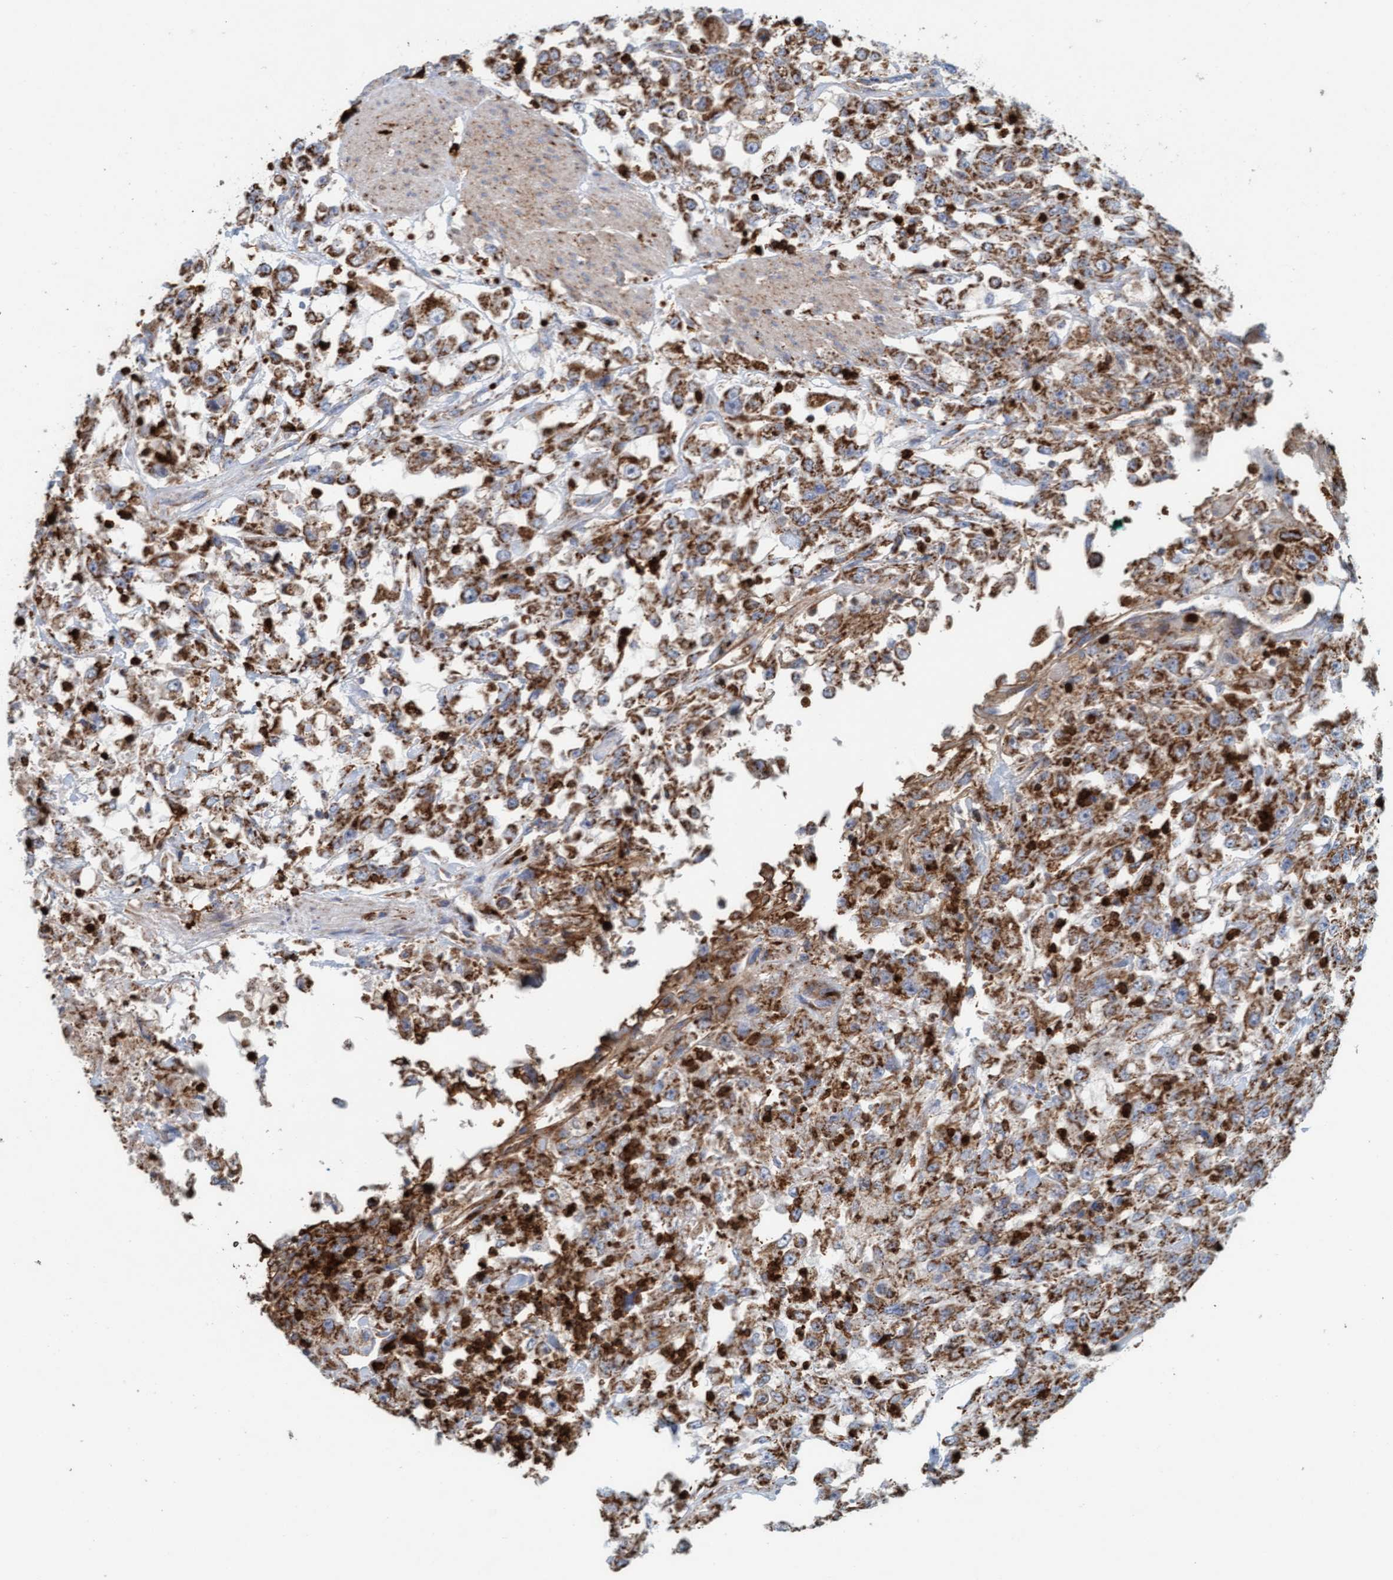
{"staining": {"intensity": "strong", "quantity": ">75%", "location": "cytoplasmic/membranous"}, "tissue": "urothelial cancer", "cell_type": "Tumor cells", "image_type": "cancer", "snomed": [{"axis": "morphology", "description": "Urothelial carcinoma, High grade"}, {"axis": "topography", "description": "Urinary bladder"}], "caption": "This is an image of IHC staining of high-grade urothelial carcinoma, which shows strong staining in the cytoplasmic/membranous of tumor cells.", "gene": "B9D1", "patient": {"sex": "male", "age": 46}}